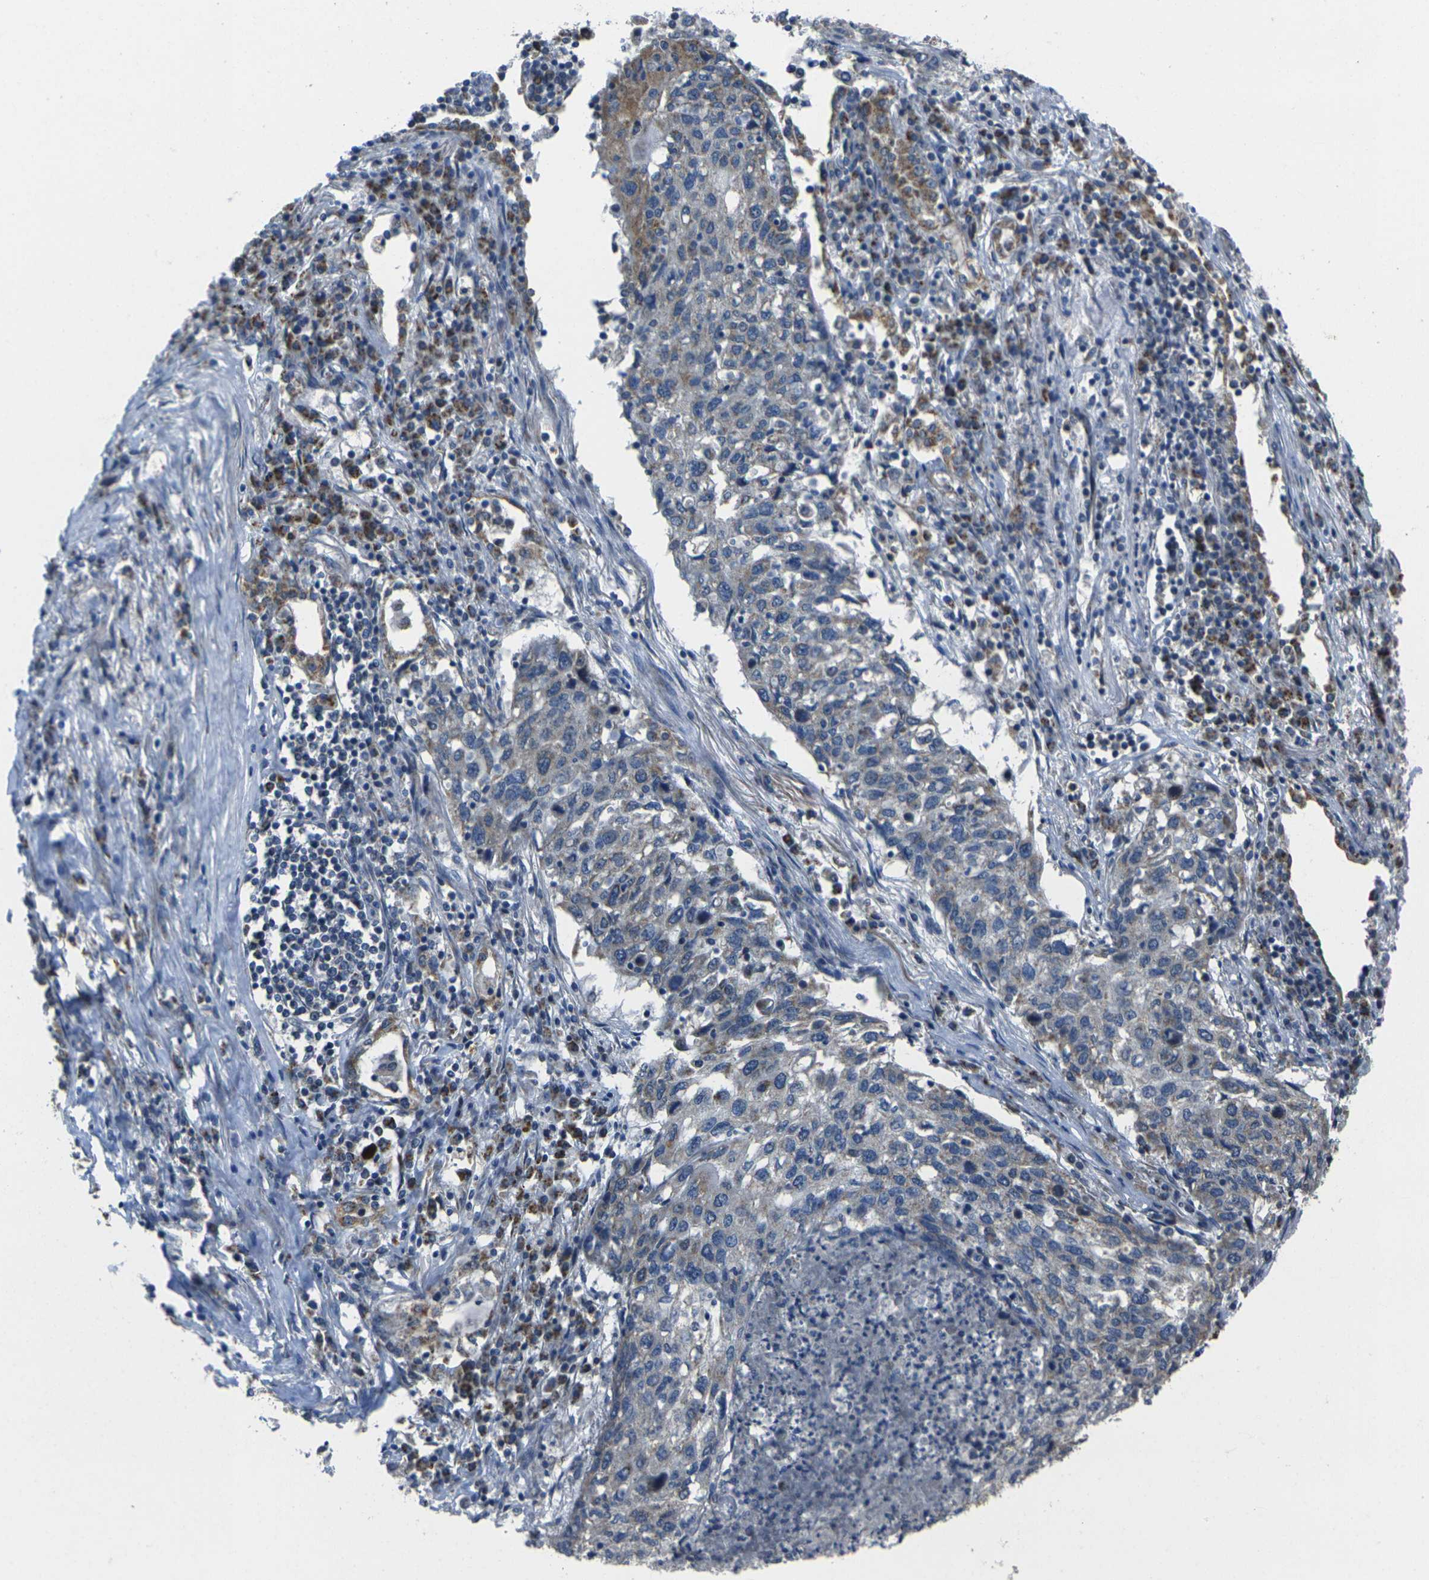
{"staining": {"intensity": "weak", "quantity": "25%-75%", "location": "cytoplasmic/membranous"}, "tissue": "lung cancer", "cell_type": "Tumor cells", "image_type": "cancer", "snomed": [{"axis": "morphology", "description": "Squamous cell carcinoma, NOS"}, {"axis": "topography", "description": "Lung"}], "caption": "Immunohistochemical staining of human lung squamous cell carcinoma displays low levels of weak cytoplasmic/membranous staining in approximately 25%-75% of tumor cells.", "gene": "TMEM120B", "patient": {"sex": "female", "age": 63}}